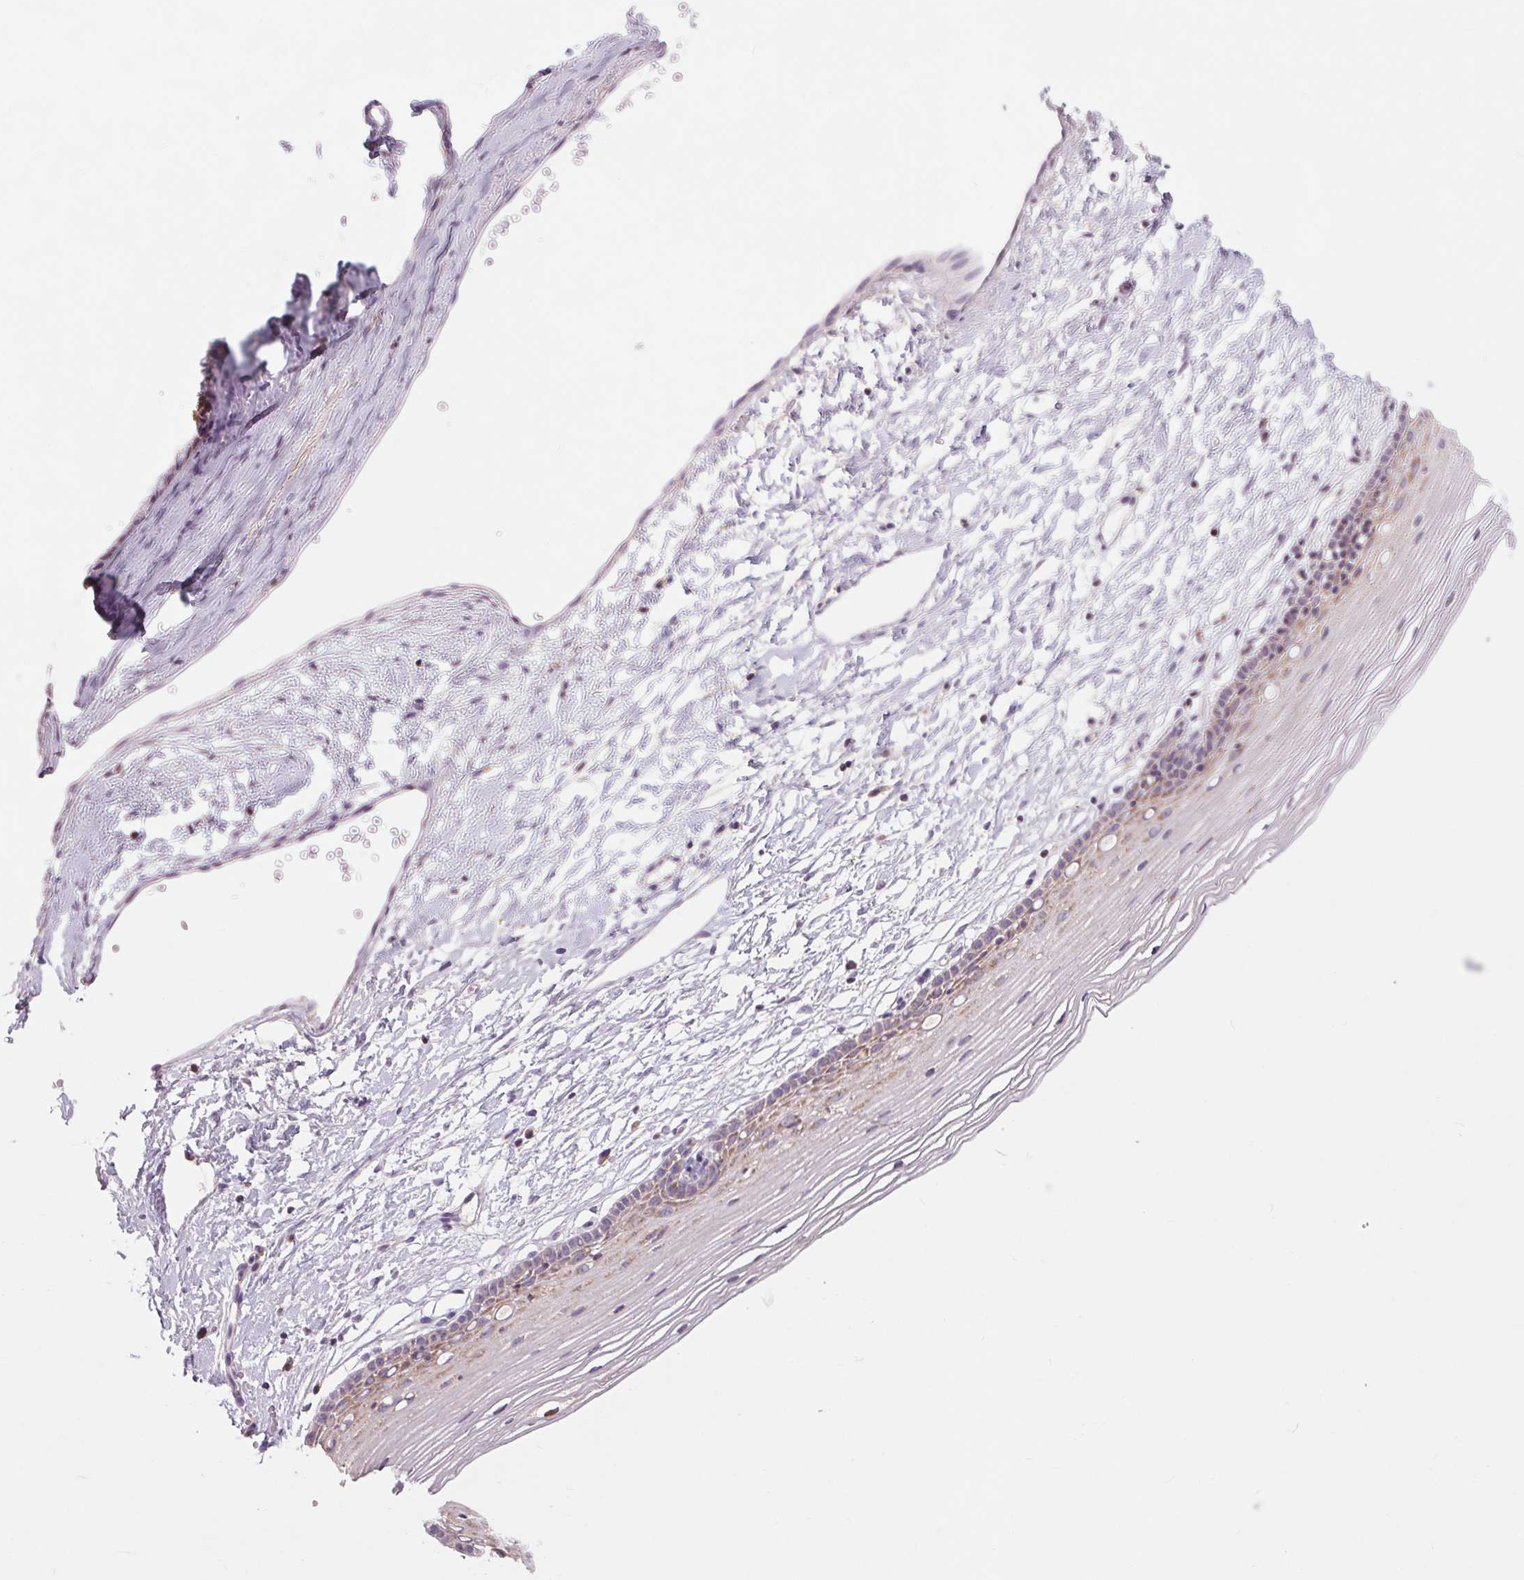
{"staining": {"intensity": "weak", "quantity": ">75%", "location": "cytoplasmic/membranous"}, "tissue": "cervix", "cell_type": "Glandular cells", "image_type": "normal", "snomed": [{"axis": "morphology", "description": "Normal tissue, NOS"}, {"axis": "topography", "description": "Cervix"}], "caption": "A brown stain shows weak cytoplasmic/membranous positivity of a protein in glandular cells of unremarkable cervix.", "gene": "COX6A1", "patient": {"sex": "female", "age": 40}}